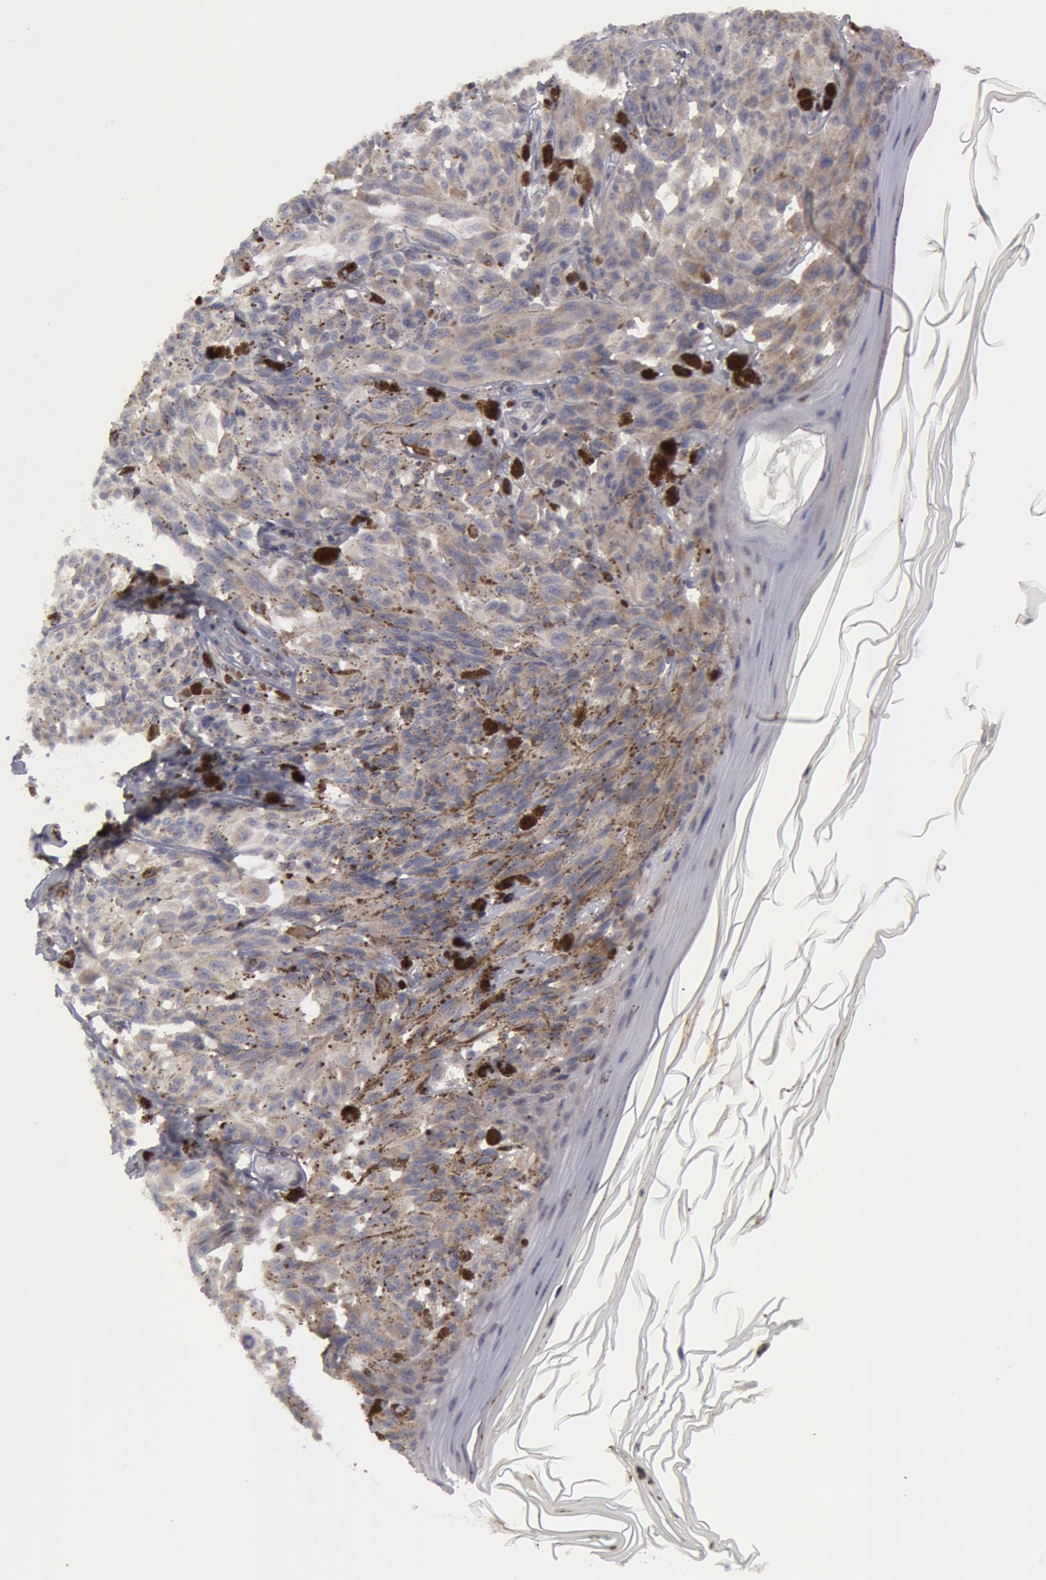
{"staining": {"intensity": "weak", "quantity": "25%-75%", "location": "cytoplasmic/membranous"}, "tissue": "melanoma", "cell_type": "Tumor cells", "image_type": "cancer", "snomed": [{"axis": "morphology", "description": "Malignant melanoma, NOS"}, {"axis": "topography", "description": "Skin"}], "caption": "Melanoma stained for a protein demonstrates weak cytoplasmic/membranous positivity in tumor cells. (DAB IHC with brightfield microscopy, high magnification).", "gene": "ERBB2", "patient": {"sex": "female", "age": 72}}